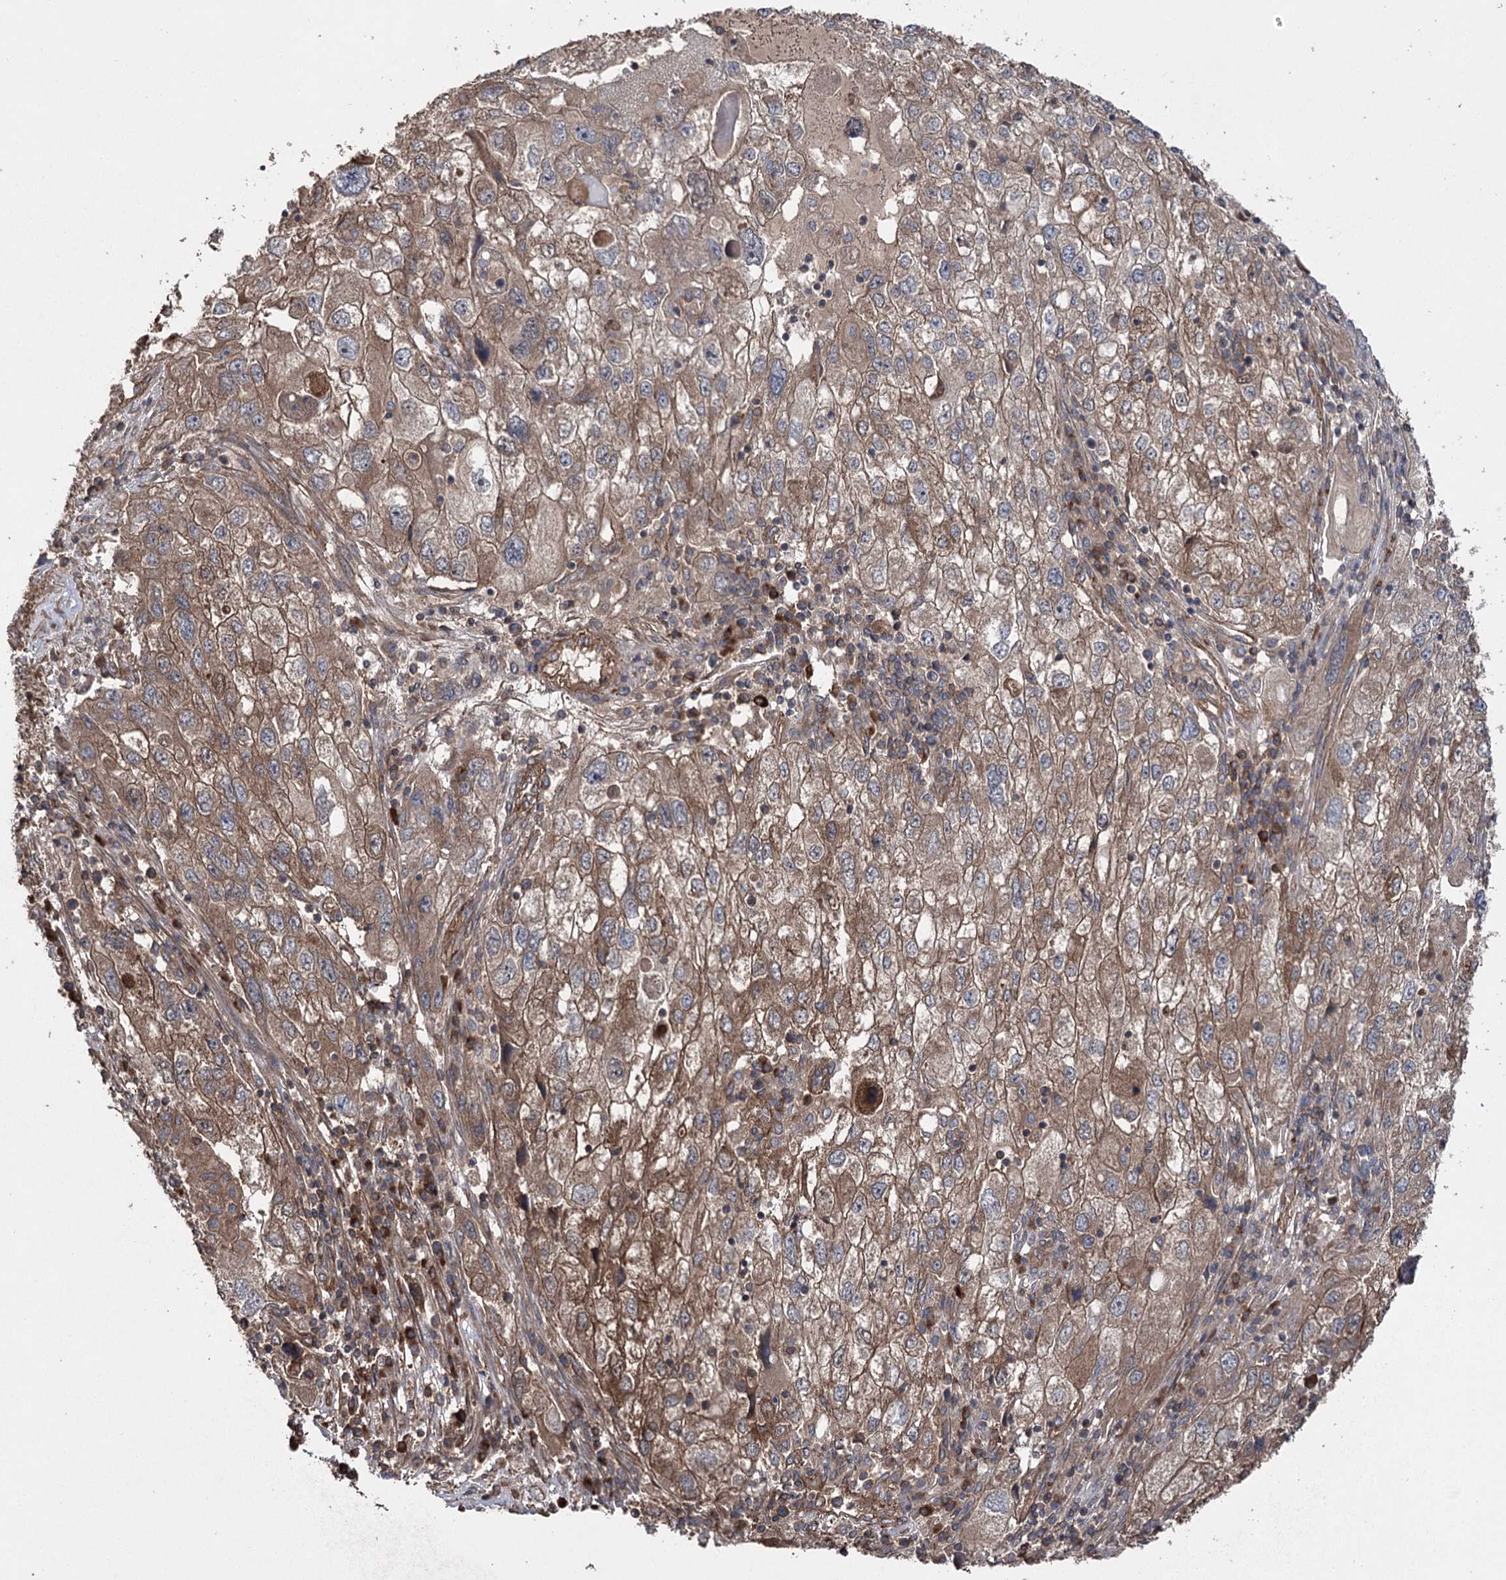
{"staining": {"intensity": "moderate", "quantity": ">75%", "location": "cytoplasmic/membranous"}, "tissue": "endometrial cancer", "cell_type": "Tumor cells", "image_type": "cancer", "snomed": [{"axis": "morphology", "description": "Adenocarcinoma, NOS"}, {"axis": "topography", "description": "Endometrium"}], "caption": "Tumor cells display medium levels of moderate cytoplasmic/membranous staining in about >75% of cells in human endometrial cancer (adenocarcinoma).", "gene": "LARS2", "patient": {"sex": "female", "age": 49}}